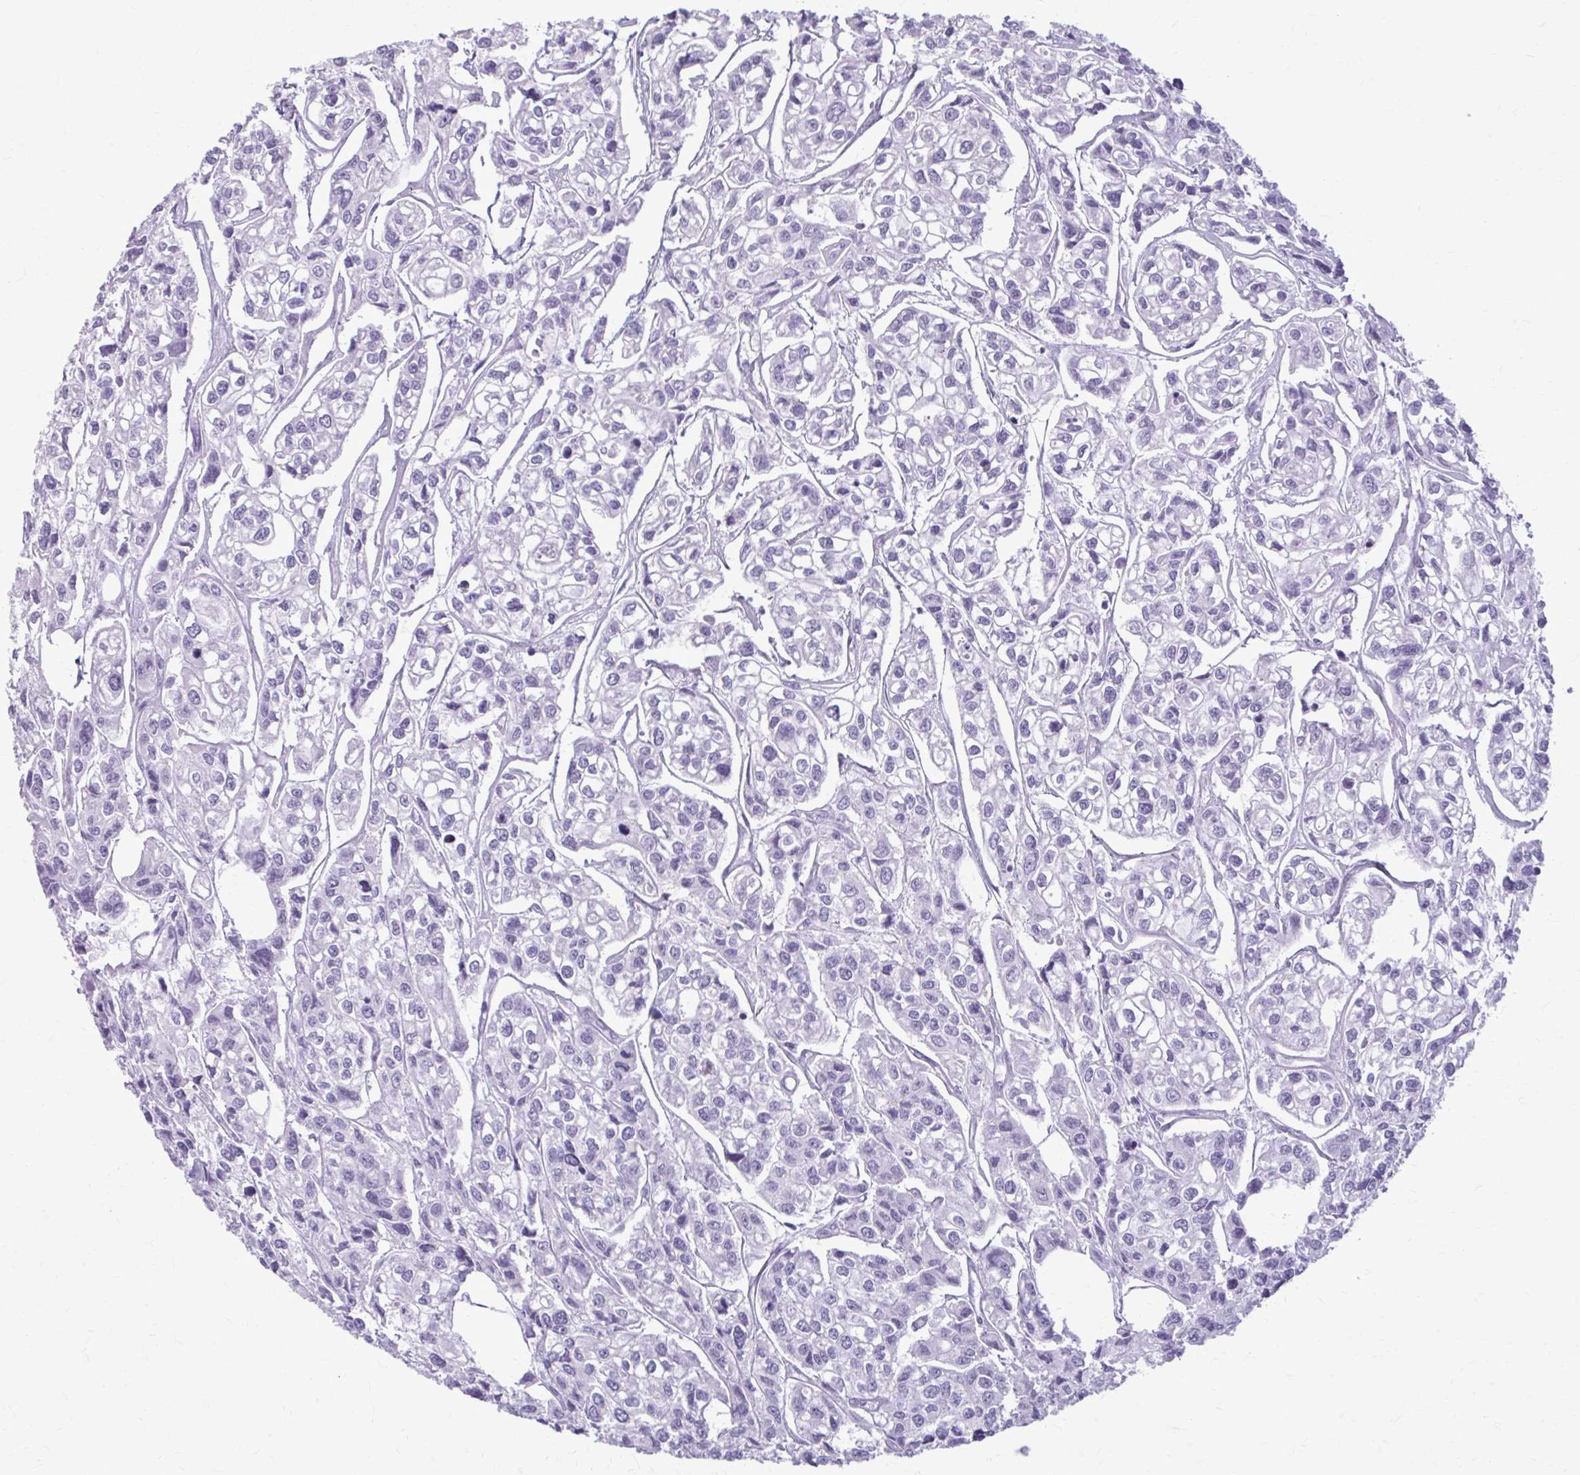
{"staining": {"intensity": "negative", "quantity": "none", "location": "none"}, "tissue": "urothelial cancer", "cell_type": "Tumor cells", "image_type": "cancer", "snomed": [{"axis": "morphology", "description": "Urothelial carcinoma, High grade"}, {"axis": "topography", "description": "Urinary bladder"}], "caption": "An immunohistochemistry (IHC) image of high-grade urothelial carcinoma is shown. There is no staining in tumor cells of high-grade urothelial carcinoma. Nuclei are stained in blue.", "gene": "KRT5", "patient": {"sex": "male", "age": 67}}